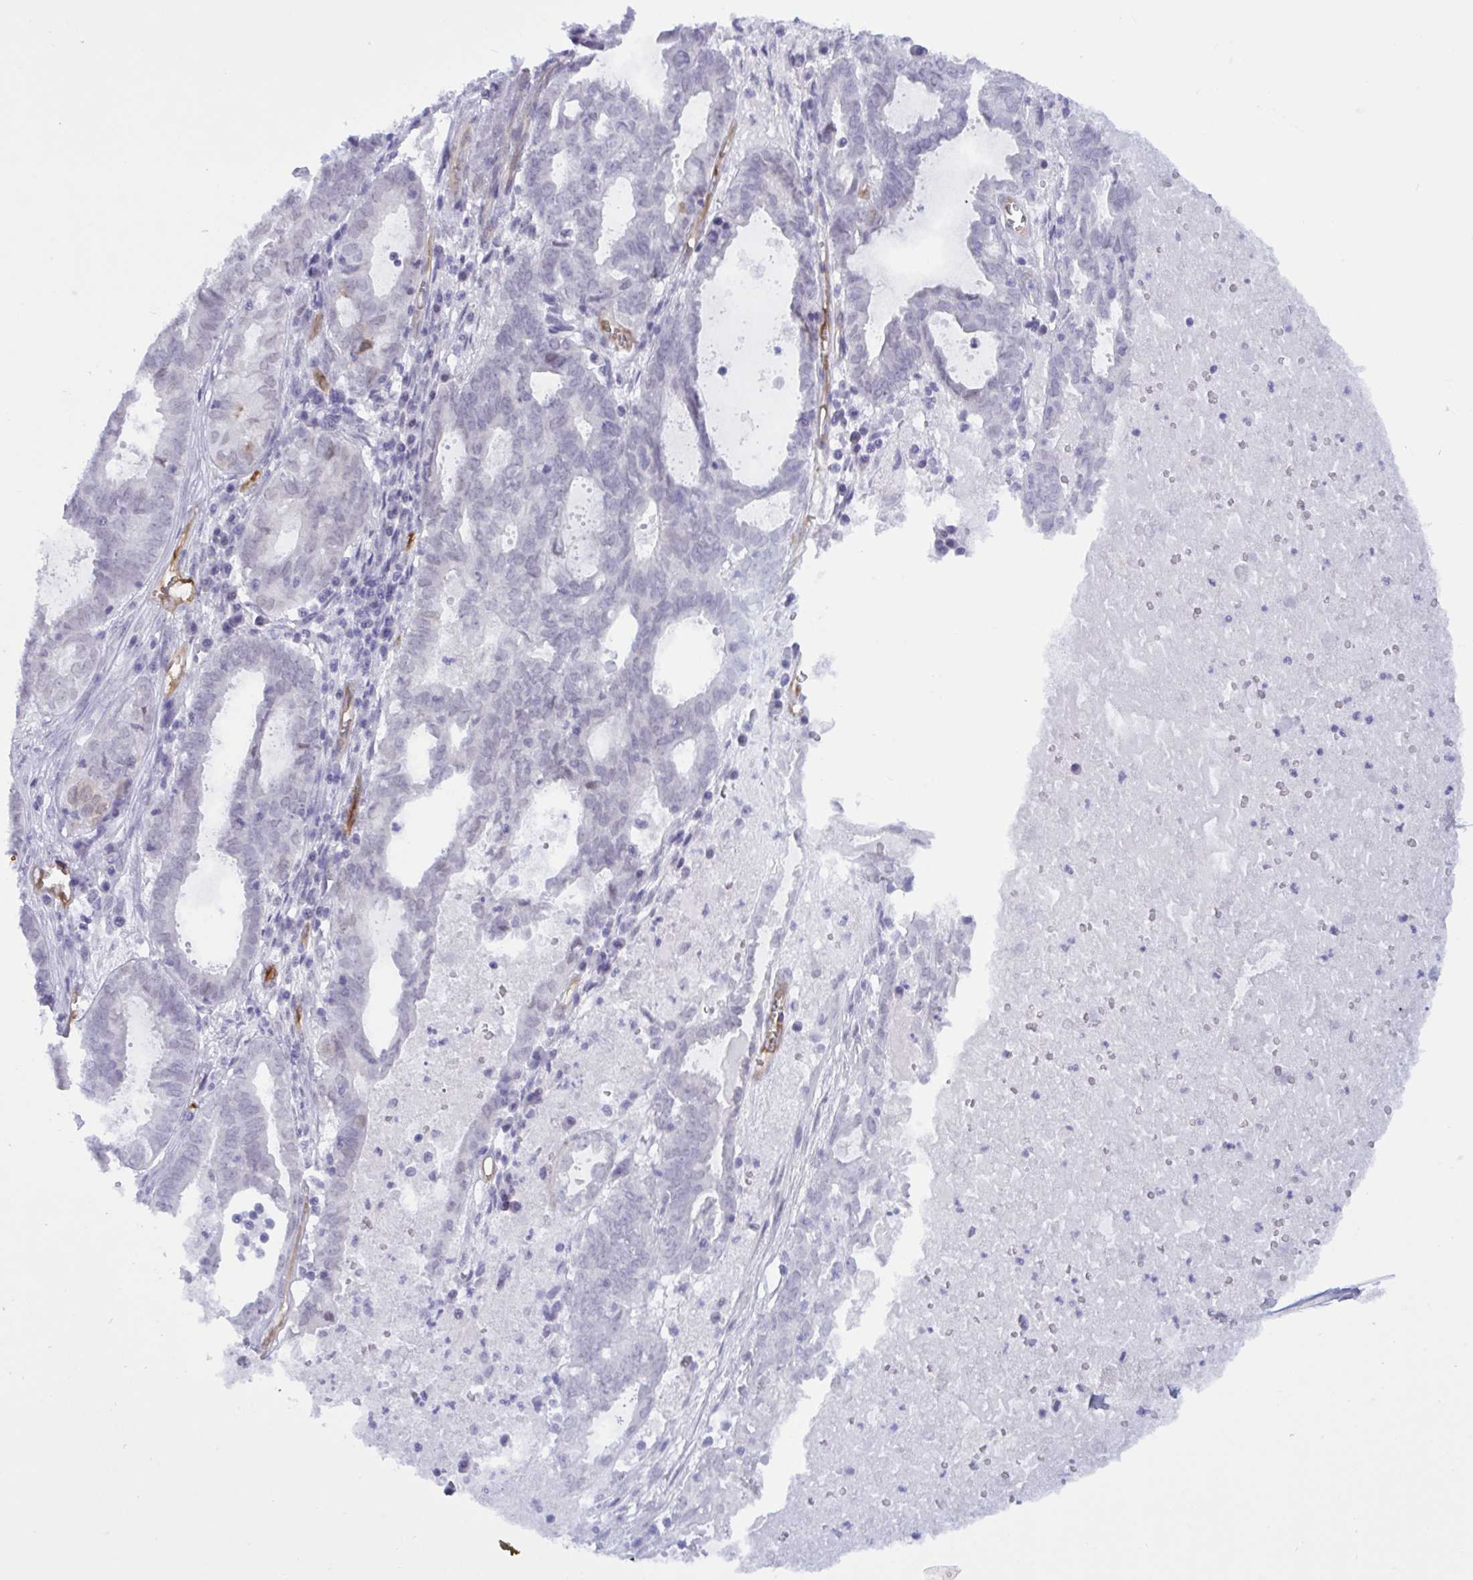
{"staining": {"intensity": "weak", "quantity": "<25%", "location": "cytoplasmic/membranous"}, "tissue": "ovarian cancer", "cell_type": "Tumor cells", "image_type": "cancer", "snomed": [{"axis": "morphology", "description": "Carcinoma, endometroid"}, {"axis": "topography", "description": "Ovary"}], "caption": "High magnification brightfield microscopy of ovarian cancer (endometroid carcinoma) stained with DAB (3,3'-diaminobenzidine) (brown) and counterstained with hematoxylin (blue): tumor cells show no significant expression.", "gene": "EML1", "patient": {"sex": "female", "age": 64}}